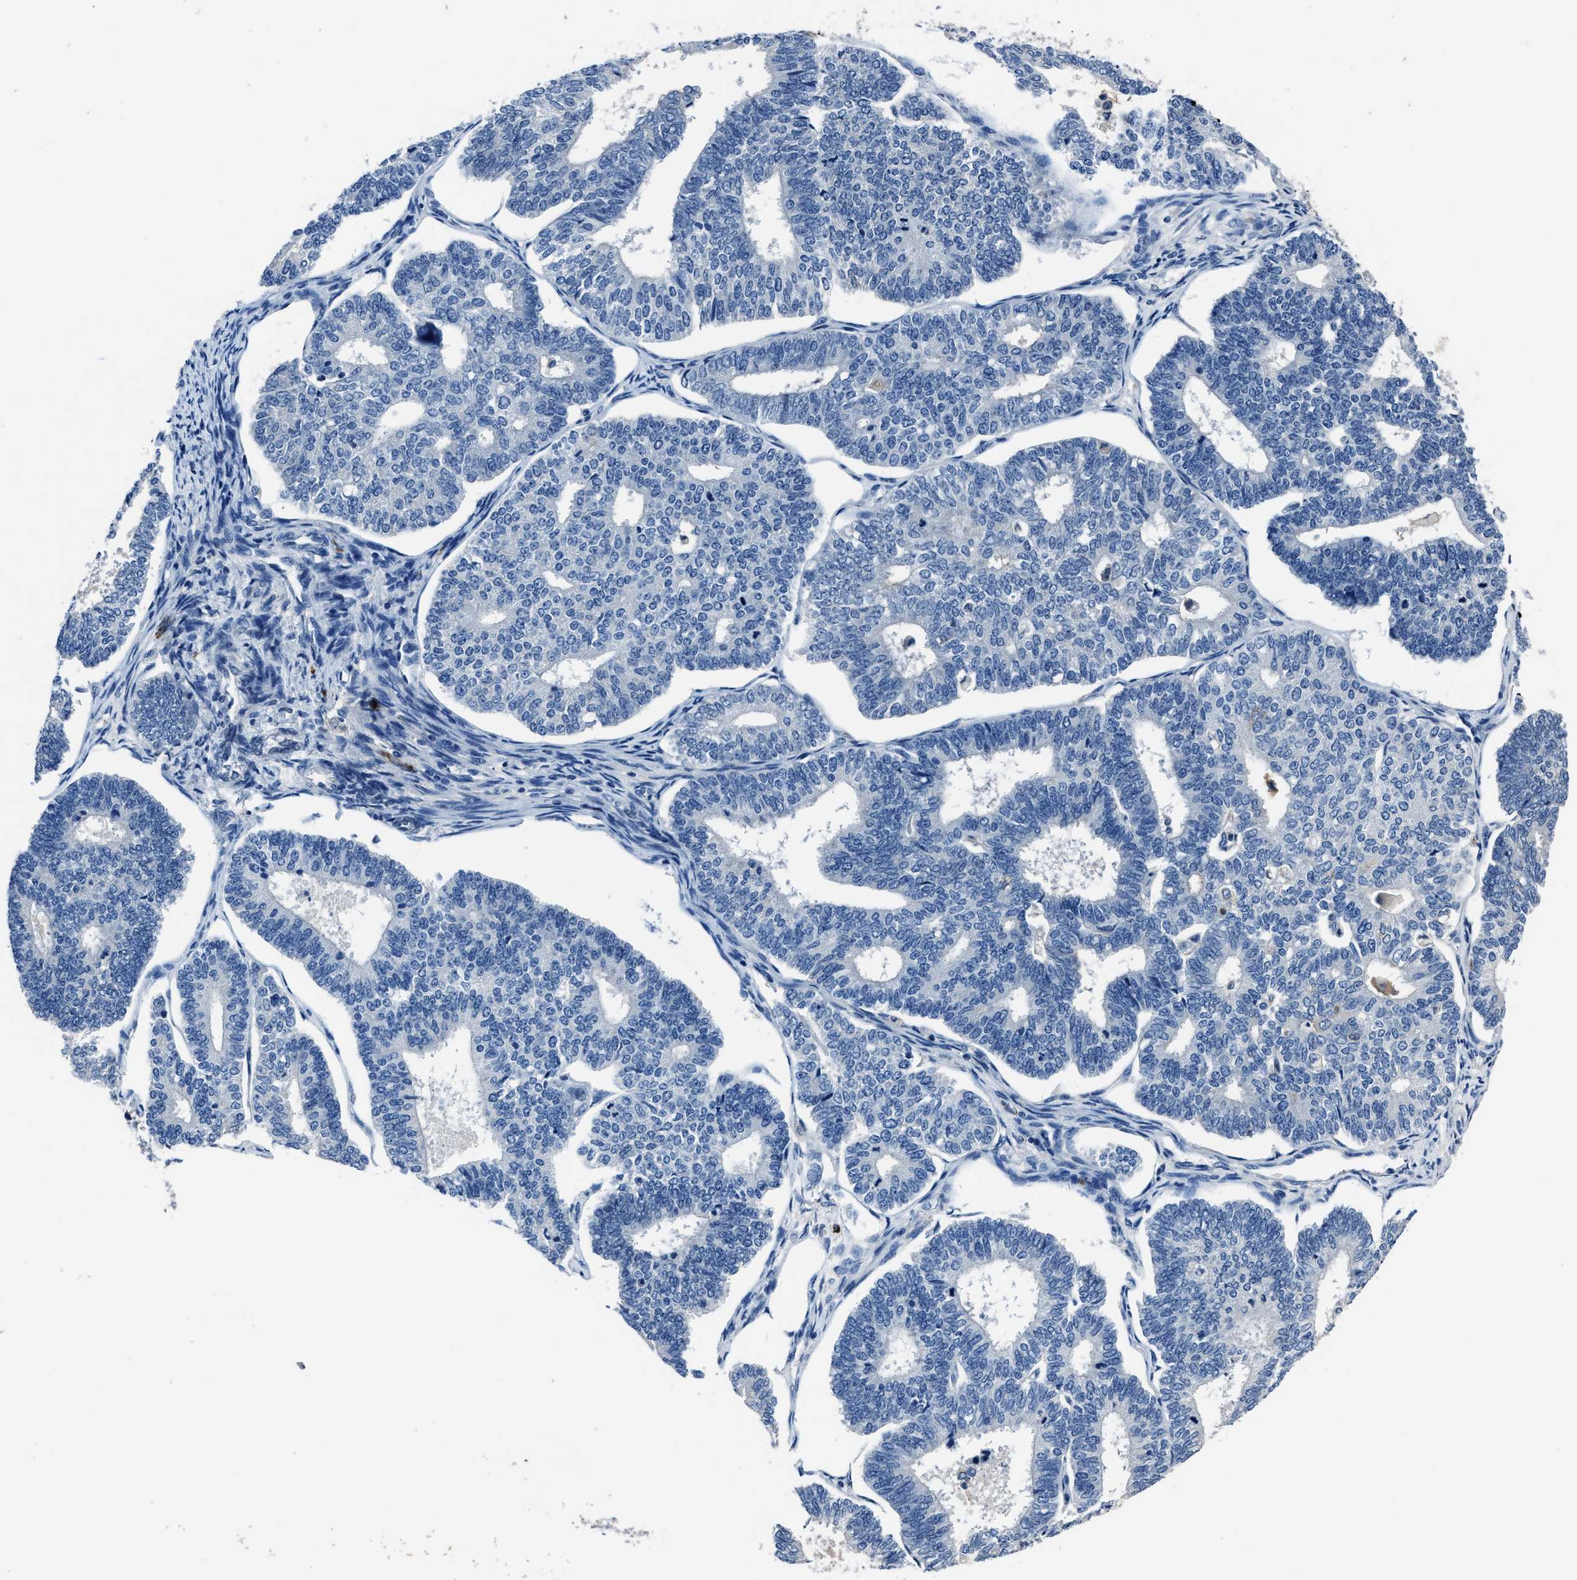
{"staining": {"intensity": "negative", "quantity": "none", "location": "none"}, "tissue": "endometrial cancer", "cell_type": "Tumor cells", "image_type": "cancer", "snomed": [{"axis": "morphology", "description": "Adenocarcinoma, NOS"}, {"axis": "topography", "description": "Endometrium"}], "caption": "The immunohistochemistry (IHC) micrograph has no significant staining in tumor cells of adenocarcinoma (endometrial) tissue.", "gene": "FGL2", "patient": {"sex": "female", "age": 70}}